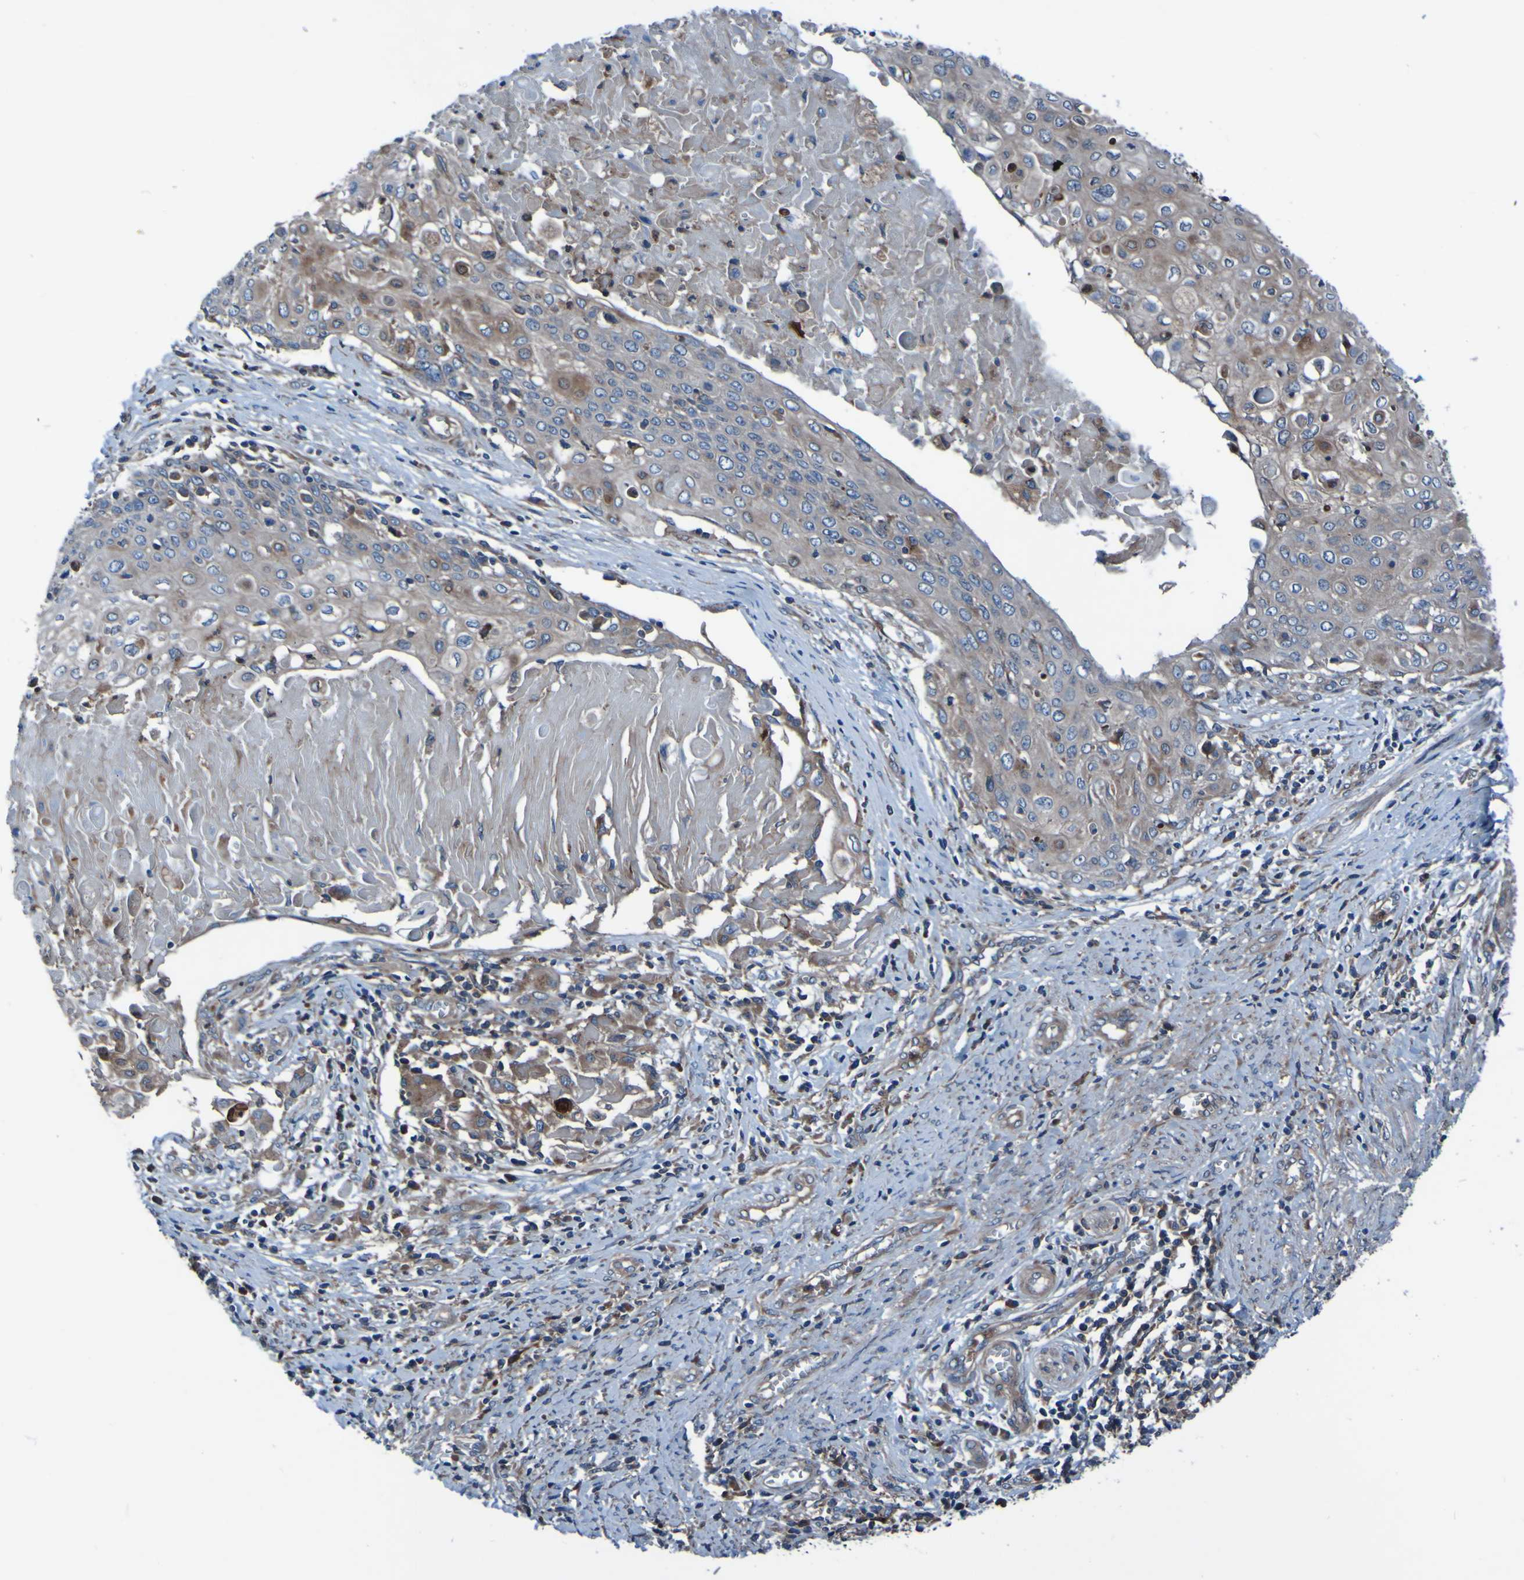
{"staining": {"intensity": "moderate", "quantity": ">75%", "location": "cytoplasmic/membranous"}, "tissue": "cervical cancer", "cell_type": "Tumor cells", "image_type": "cancer", "snomed": [{"axis": "morphology", "description": "Squamous cell carcinoma, NOS"}, {"axis": "topography", "description": "Cervix"}], "caption": "Immunohistochemical staining of human cervical cancer (squamous cell carcinoma) shows medium levels of moderate cytoplasmic/membranous protein expression in approximately >75% of tumor cells. The protein of interest is shown in brown color, while the nuclei are stained blue.", "gene": "RAB5B", "patient": {"sex": "female", "age": 39}}